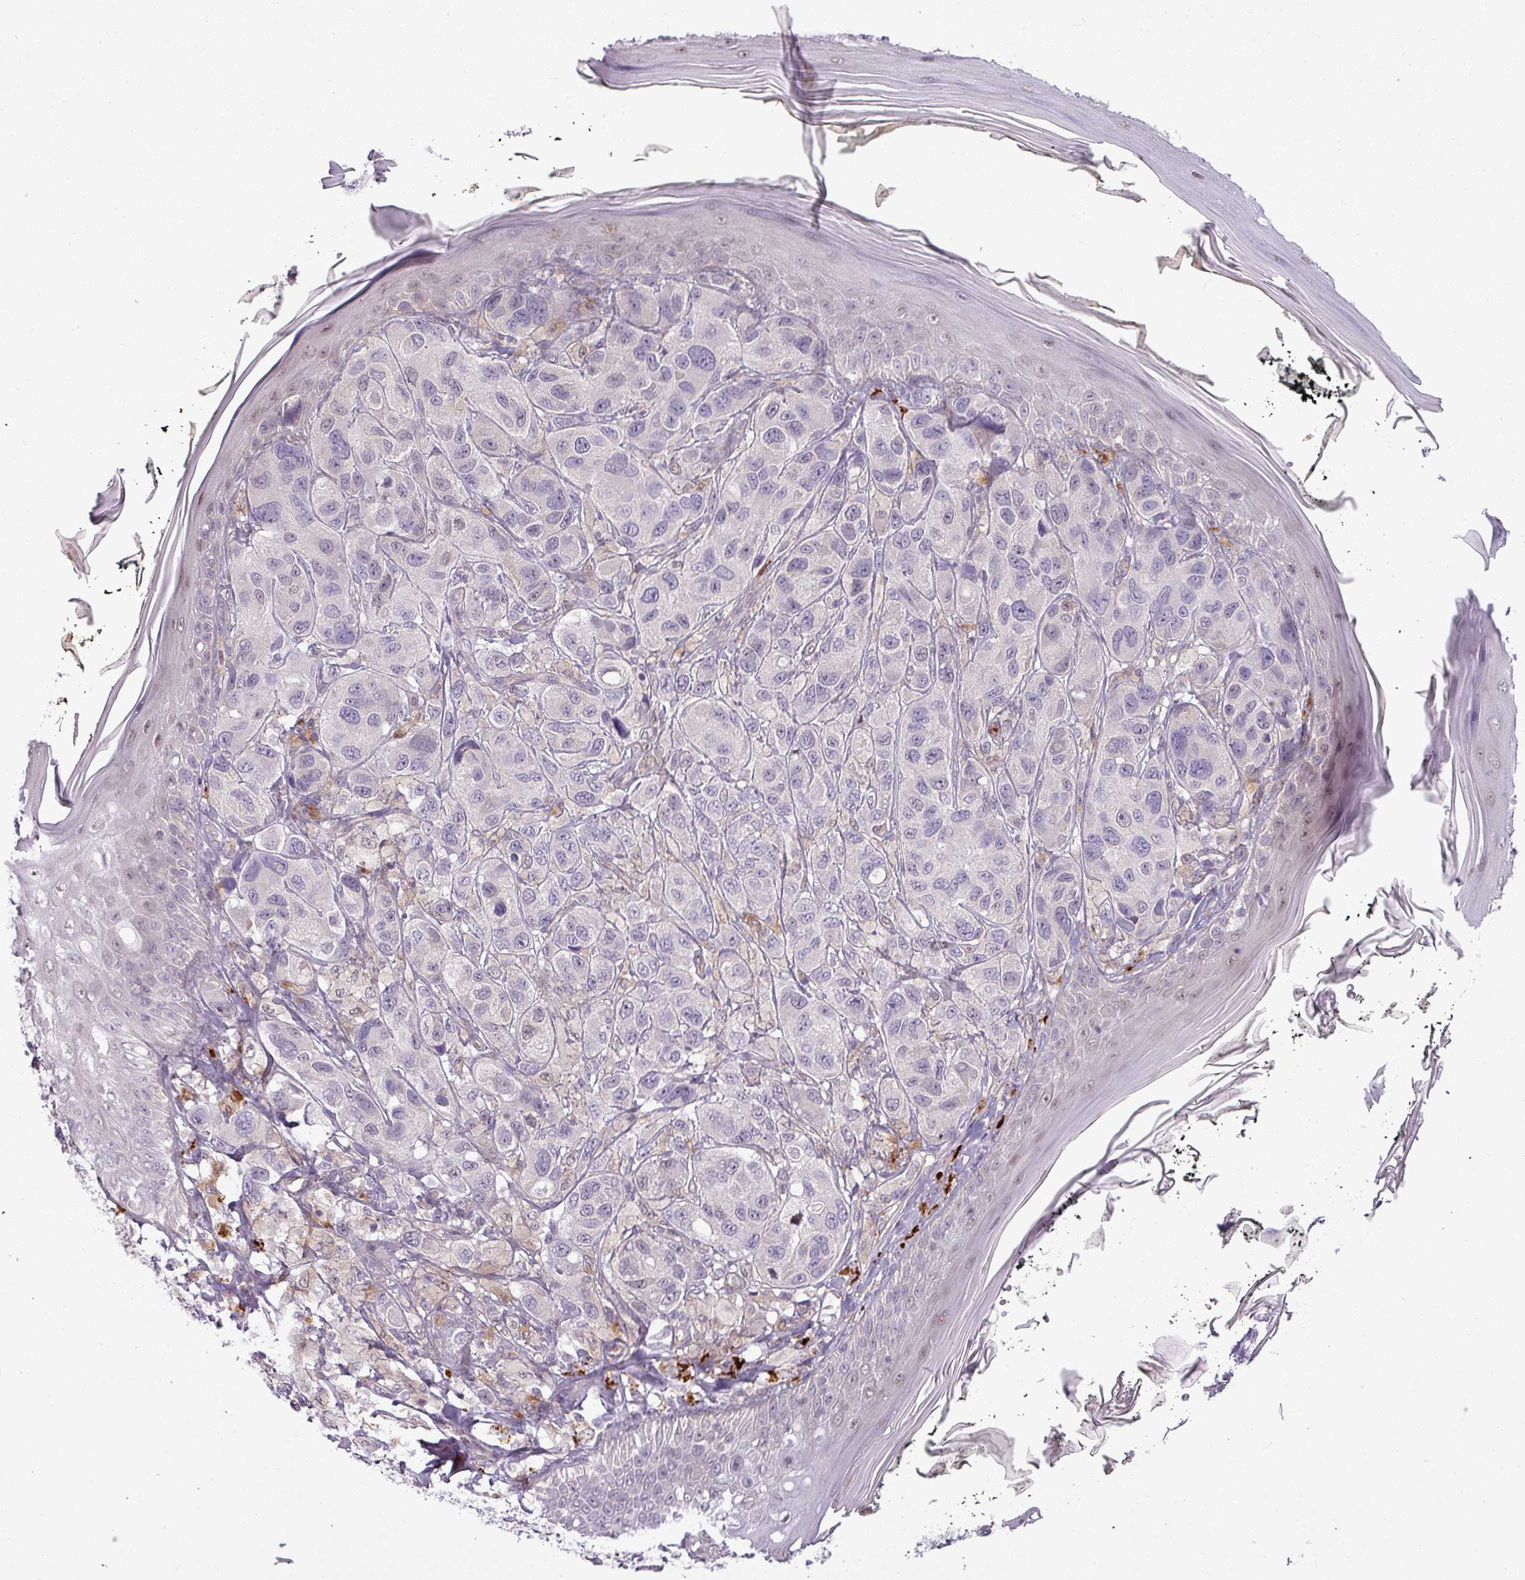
{"staining": {"intensity": "negative", "quantity": "none", "location": "none"}, "tissue": "melanoma", "cell_type": "Tumor cells", "image_type": "cancer", "snomed": [{"axis": "morphology", "description": "Malignant melanoma, NOS"}, {"axis": "topography", "description": "Skin"}], "caption": "An immunohistochemistry micrograph of melanoma is shown. There is no staining in tumor cells of melanoma.", "gene": "CCDC144A", "patient": {"sex": "male", "age": 42}}